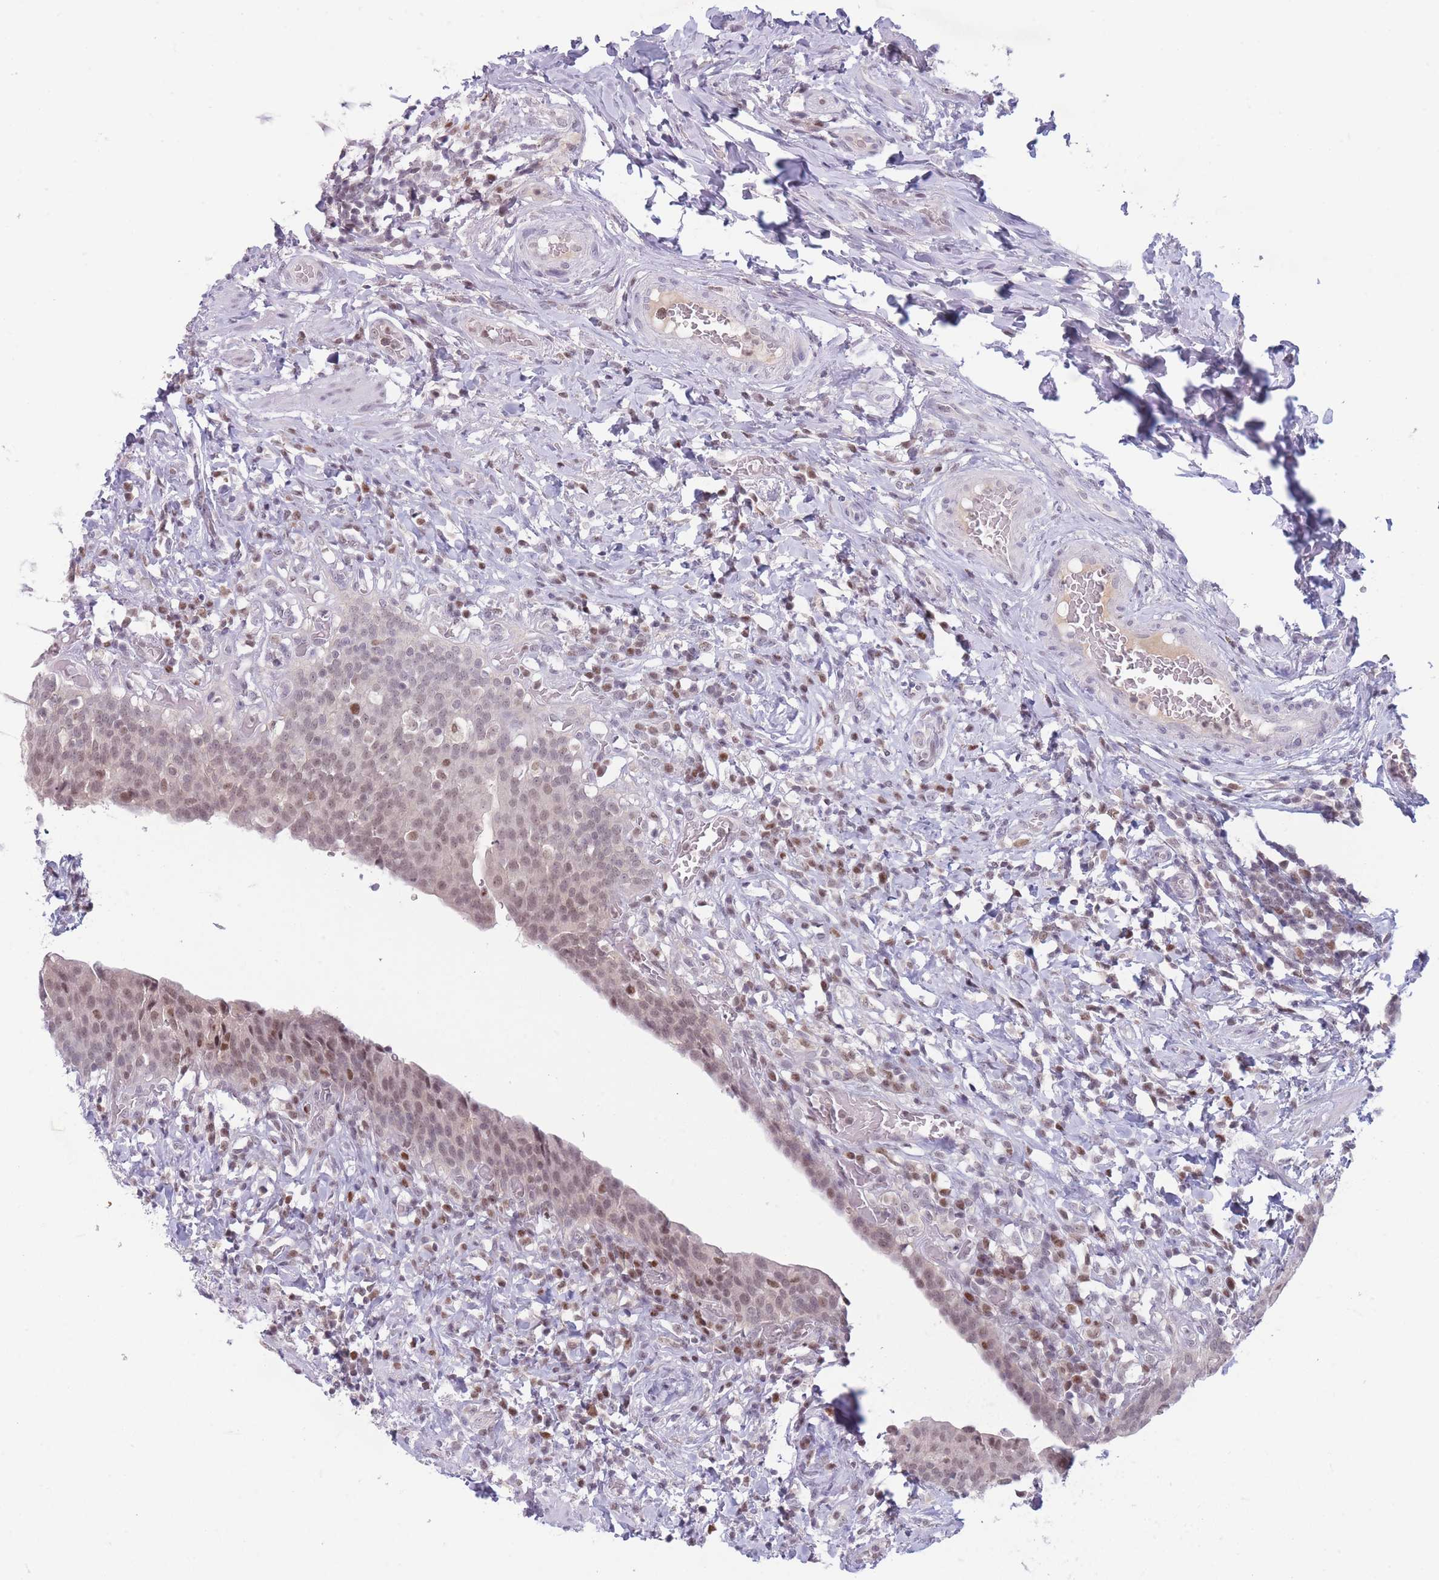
{"staining": {"intensity": "weak", "quantity": "25%-75%", "location": "nuclear"}, "tissue": "urinary bladder", "cell_type": "Urothelial cells", "image_type": "normal", "snomed": [{"axis": "morphology", "description": "Normal tissue, NOS"}, {"axis": "morphology", "description": "Inflammation, NOS"}, {"axis": "topography", "description": "Urinary bladder"}], "caption": "Immunohistochemistry (IHC) (DAB) staining of unremarkable urinary bladder displays weak nuclear protein staining in approximately 25%-75% of urothelial cells.", "gene": "ARID3B", "patient": {"sex": "male", "age": 64}}